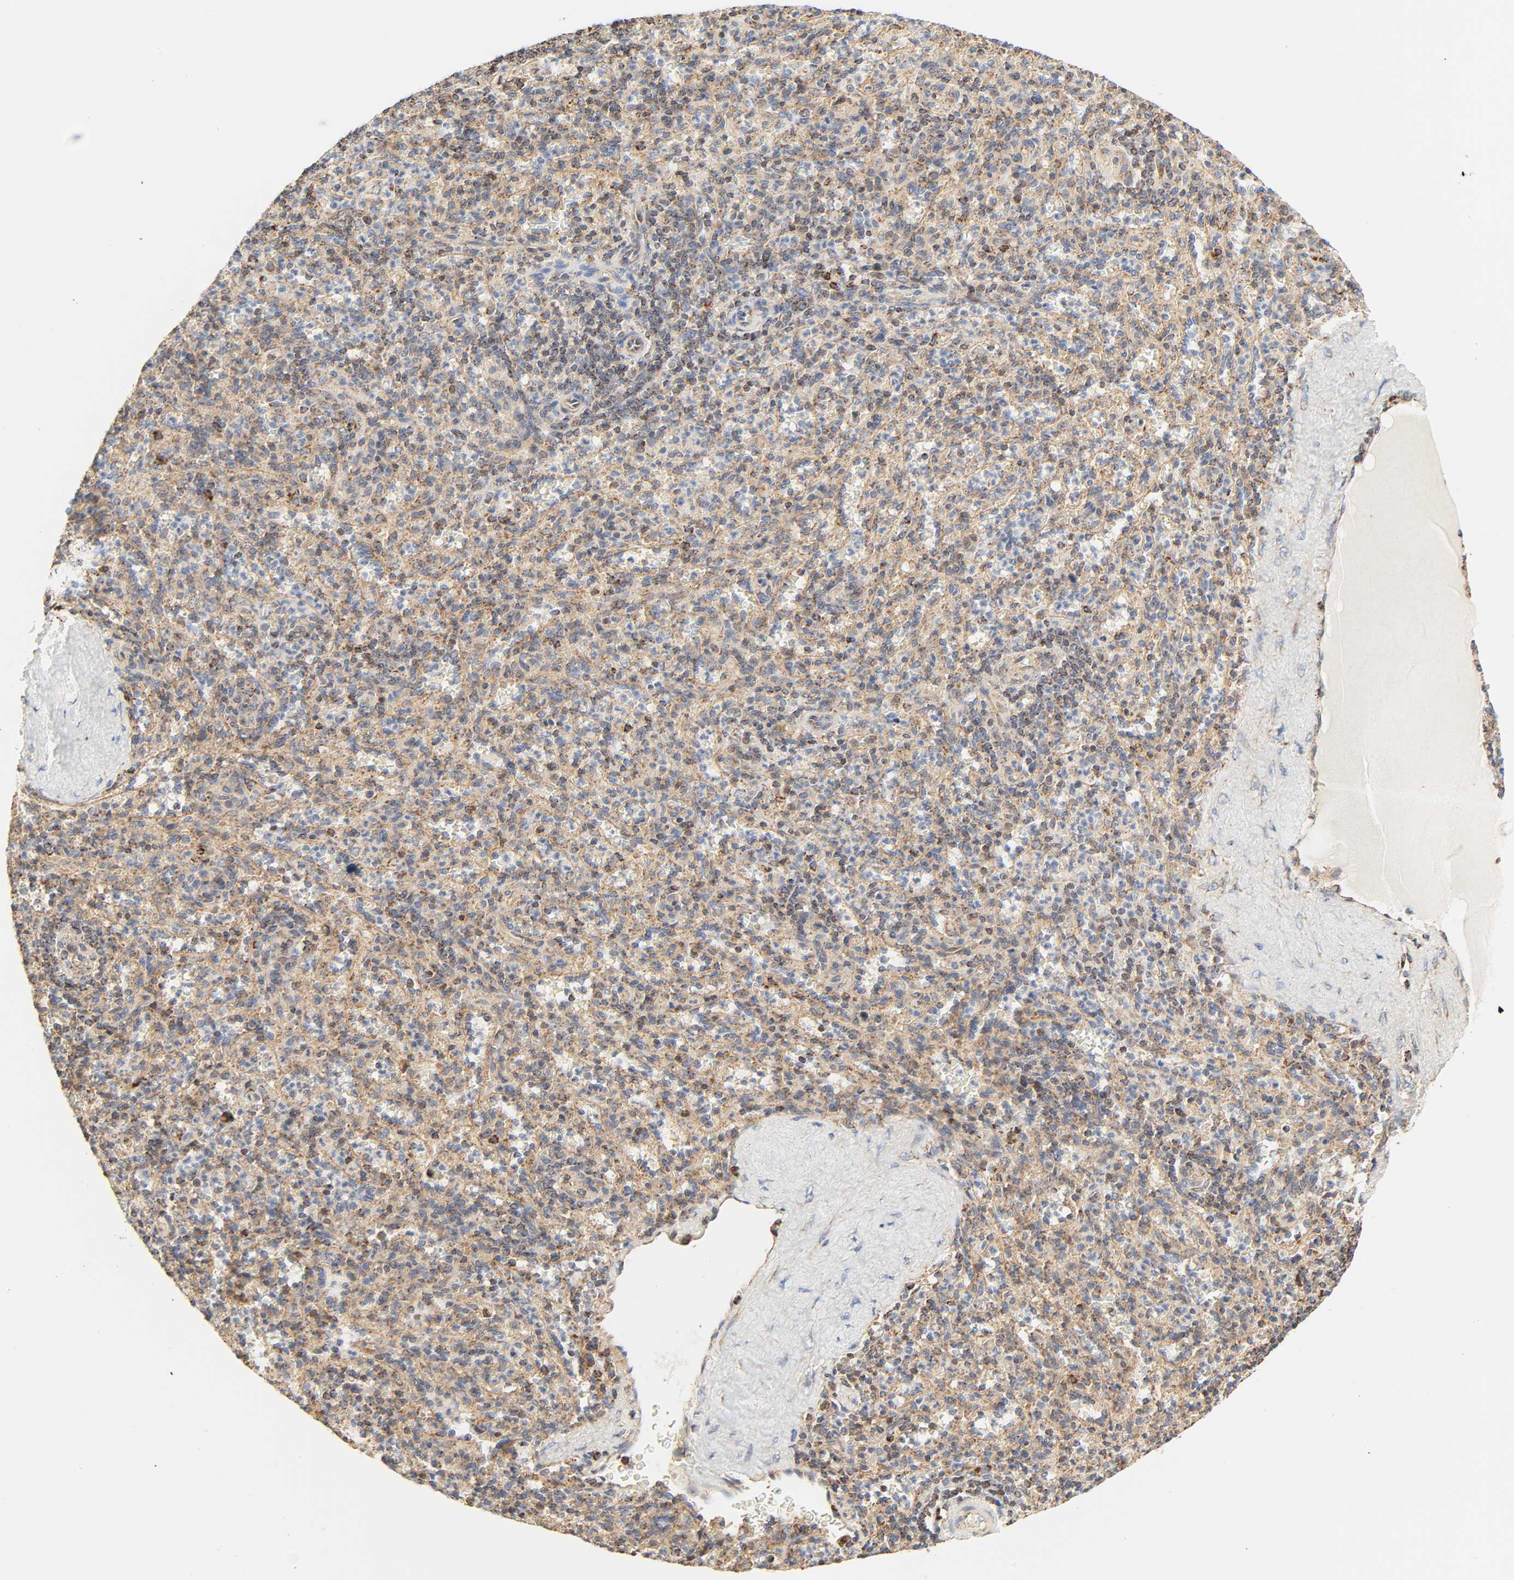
{"staining": {"intensity": "moderate", "quantity": "25%-75%", "location": "cytoplasmic/membranous"}, "tissue": "spleen", "cell_type": "Cells in red pulp", "image_type": "normal", "snomed": [{"axis": "morphology", "description": "Normal tissue, NOS"}, {"axis": "topography", "description": "Spleen"}], "caption": "Protein staining of unremarkable spleen displays moderate cytoplasmic/membranous positivity in approximately 25%-75% of cells in red pulp. The protein is stained brown, and the nuclei are stained in blue (DAB (3,3'-diaminobenzidine) IHC with brightfield microscopy, high magnification).", "gene": "ZMAT5", "patient": {"sex": "male", "age": 36}}